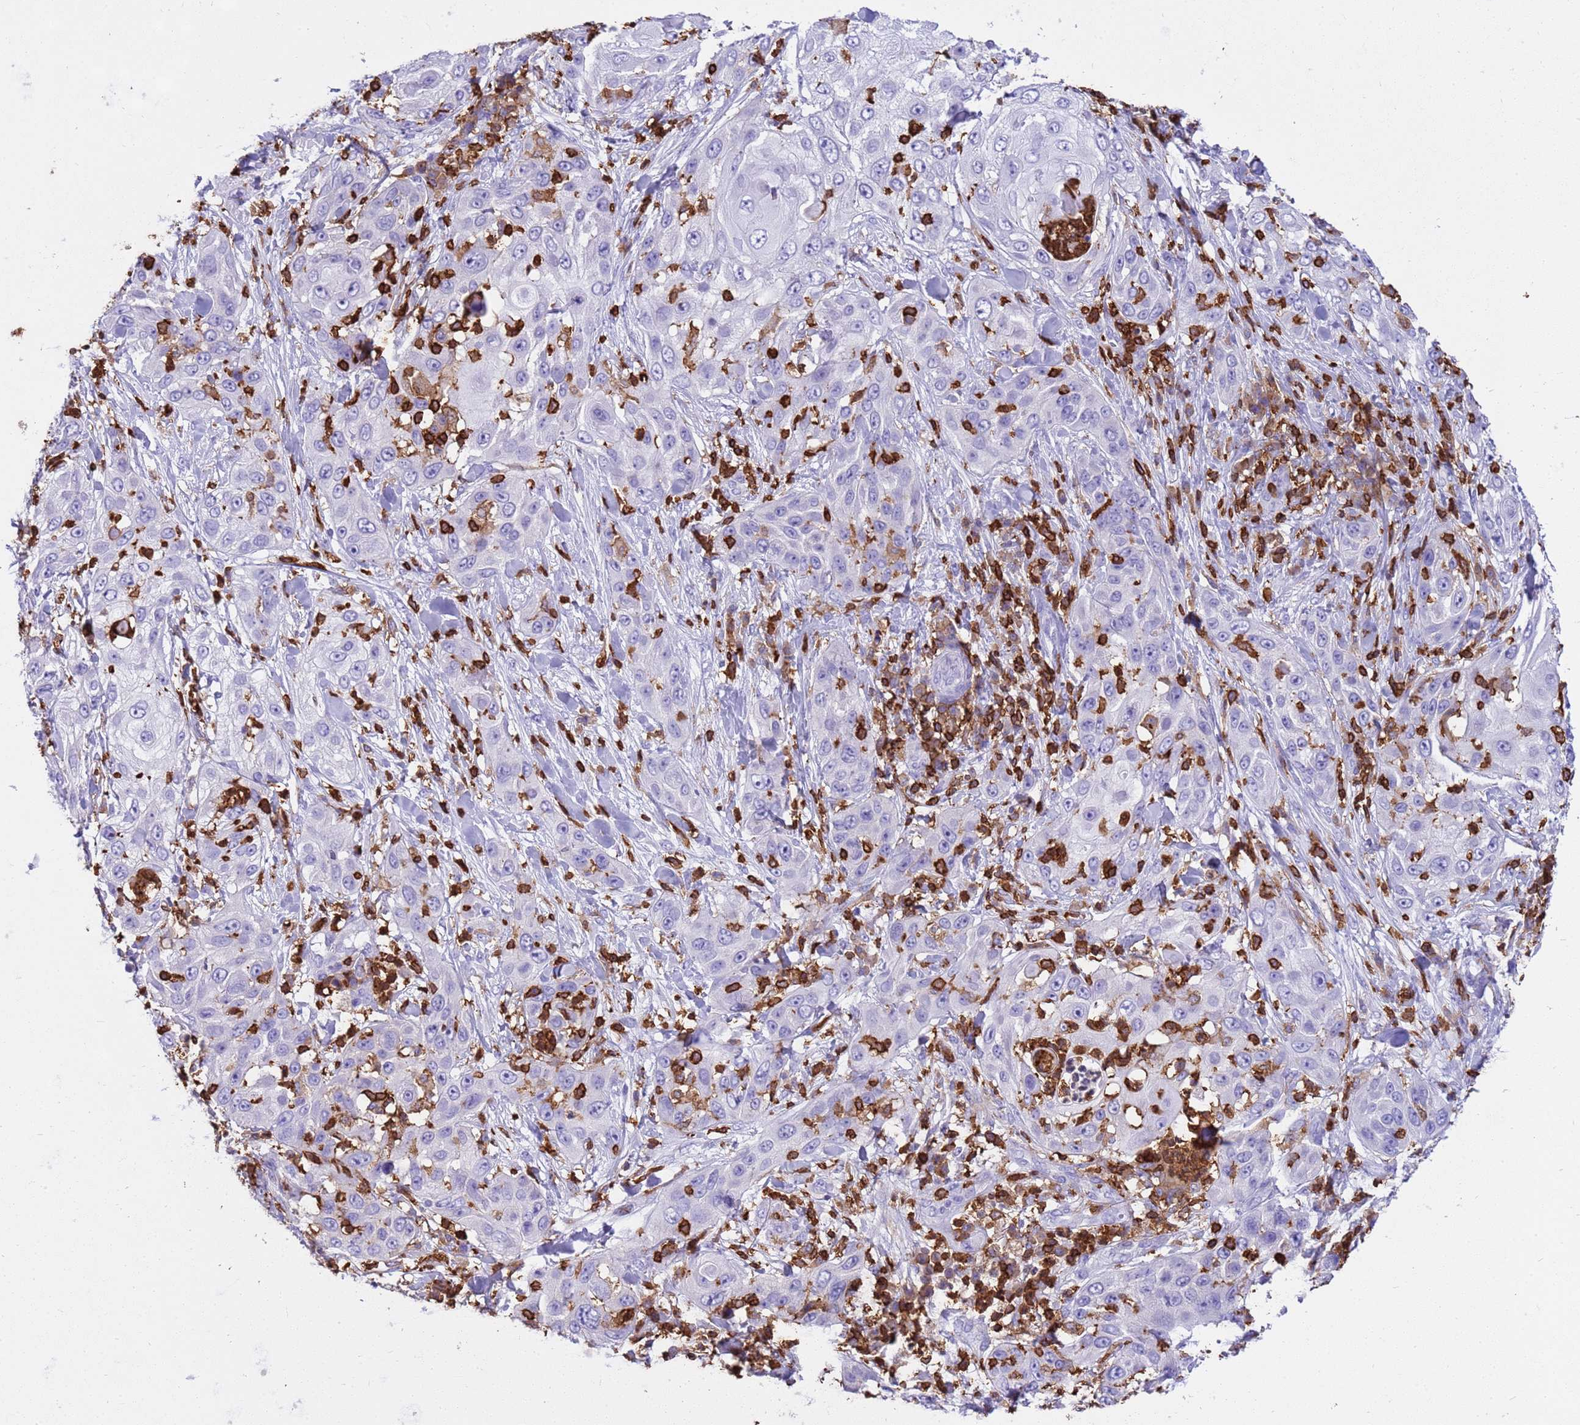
{"staining": {"intensity": "negative", "quantity": "none", "location": "none"}, "tissue": "skin cancer", "cell_type": "Tumor cells", "image_type": "cancer", "snomed": [{"axis": "morphology", "description": "Squamous cell carcinoma, NOS"}, {"axis": "topography", "description": "Skin"}], "caption": "Skin cancer was stained to show a protein in brown. There is no significant staining in tumor cells.", "gene": "IRF5", "patient": {"sex": "female", "age": 44}}